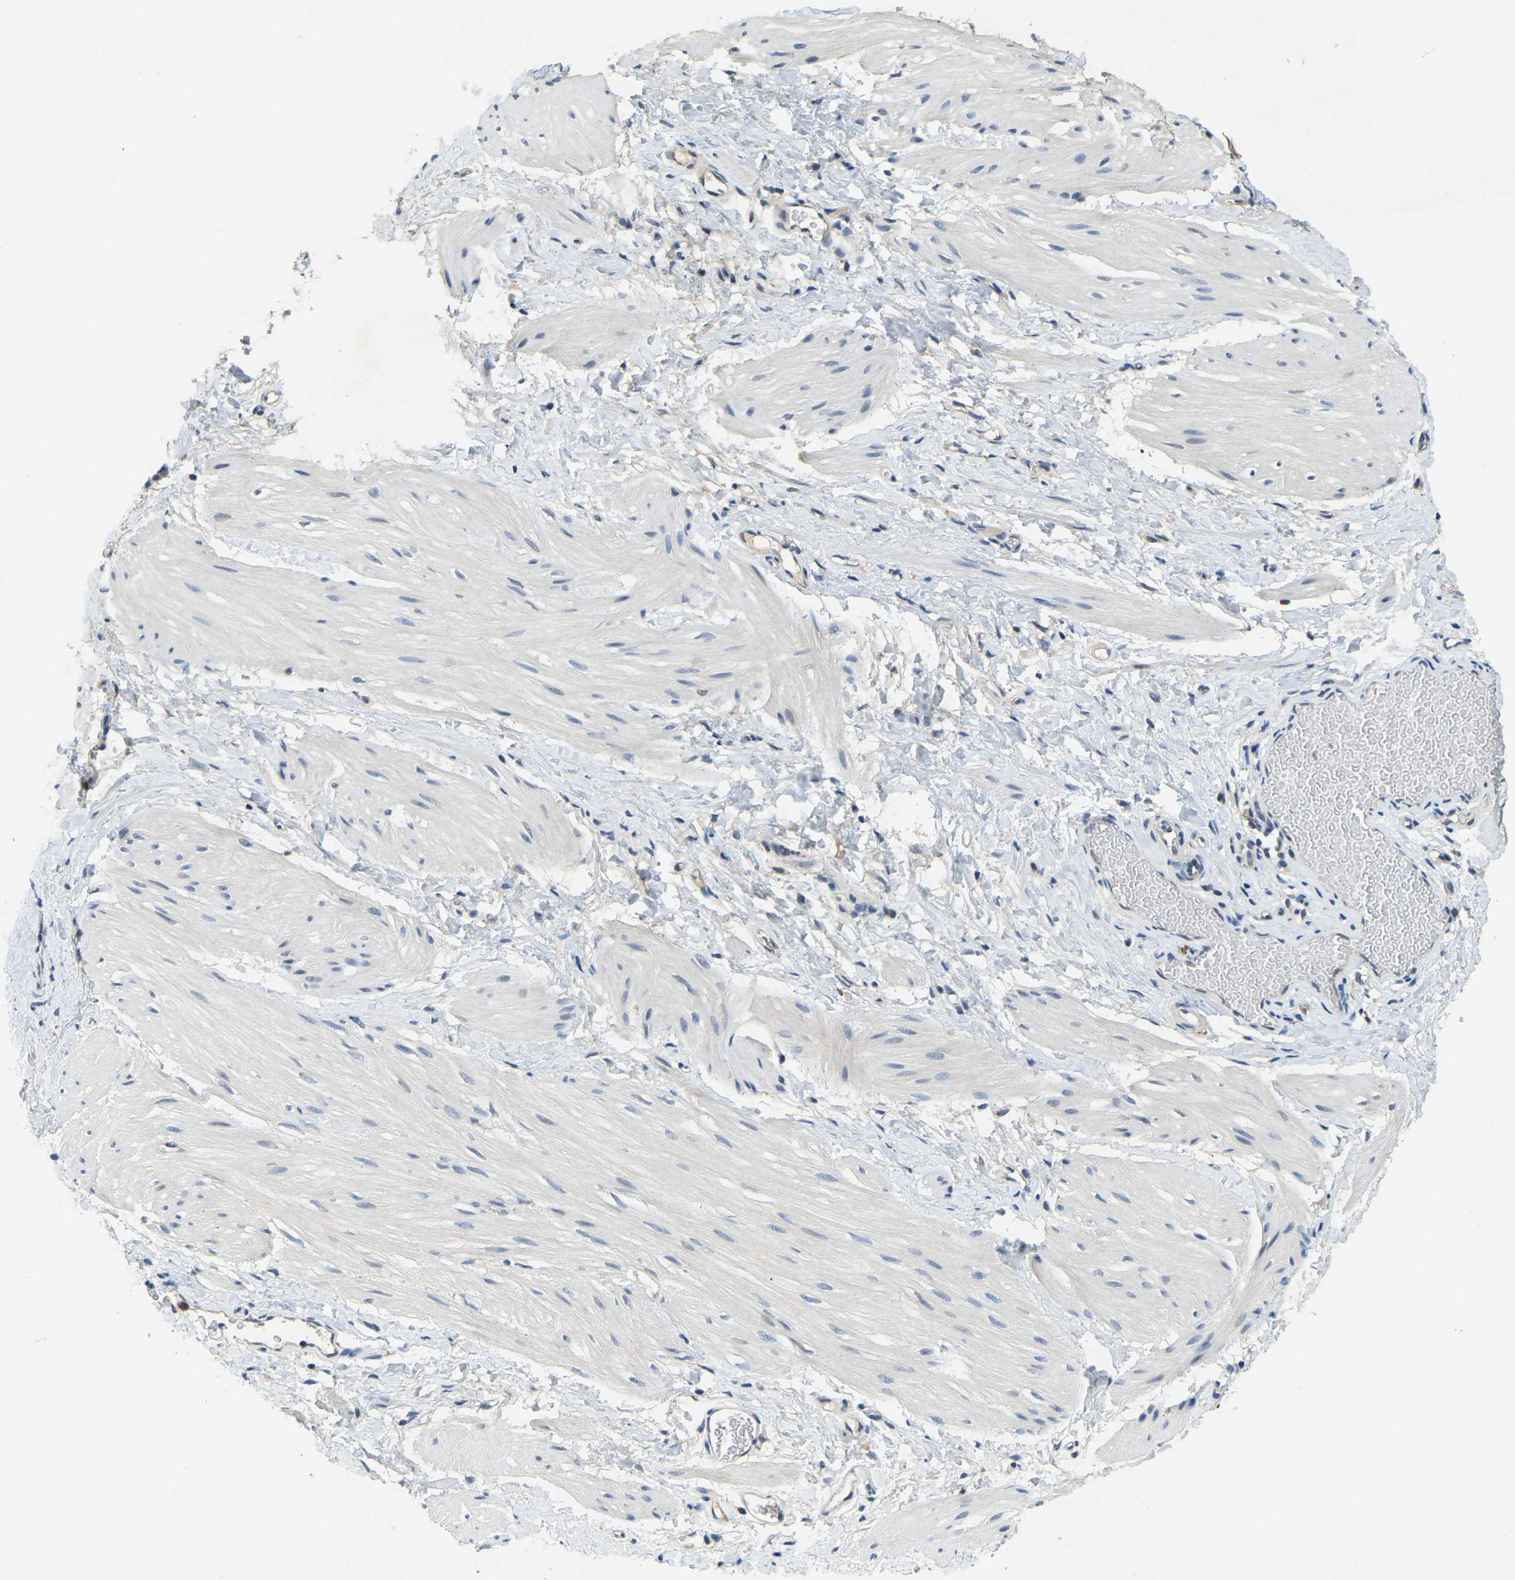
{"staining": {"intensity": "negative", "quantity": "none", "location": "none"}, "tissue": "smooth muscle", "cell_type": "Smooth muscle cells", "image_type": "normal", "snomed": [{"axis": "morphology", "description": "Normal tissue, NOS"}, {"axis": "topography", "description": "Smooth muscle"}], "caption": "The image reveals no staining of smooth muscle cells in unremarkable smooth muscle. Nuclei are stained in blue.", "gene": "AHNAK", "patient": {"sex": "male", "age": 16}}